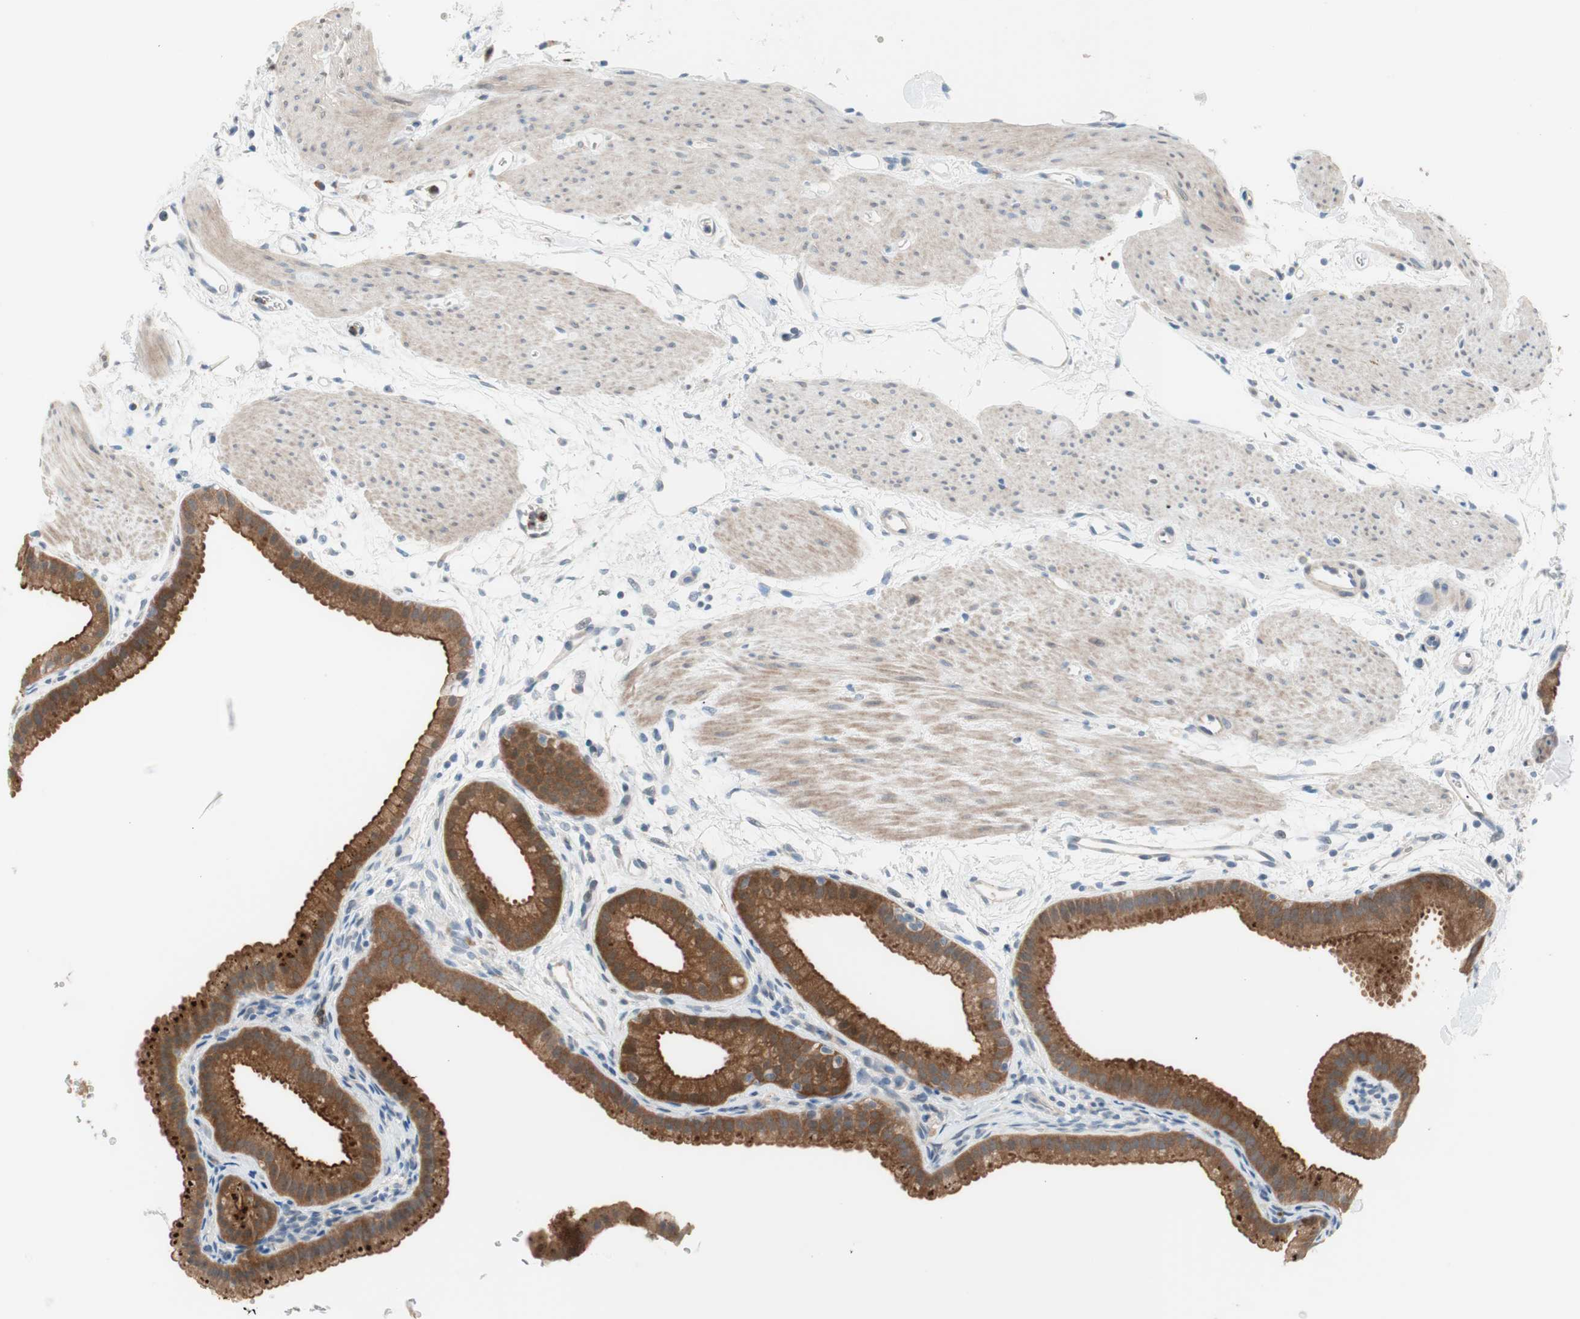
{"staining": {"intensity": "strong", "quantity": ">75%", "location": "cytoplasmic/membranous"}, "tissue": "gallbladder", "cell_type": "Glandular cells", "image_type": "normal", "snomed": [{"axis": "morphology", "description": "Normal tissue, NOS"}, {"axis": "topography", "description": "Gallbladder"}], "caption": "Protein staining of benign gallbladder displays strong cytoplasmic/membranous positivity in approximately >75% of glandular cells.", "gene": "PDZK1", "patient": {"sex": "female", "age": 64}}